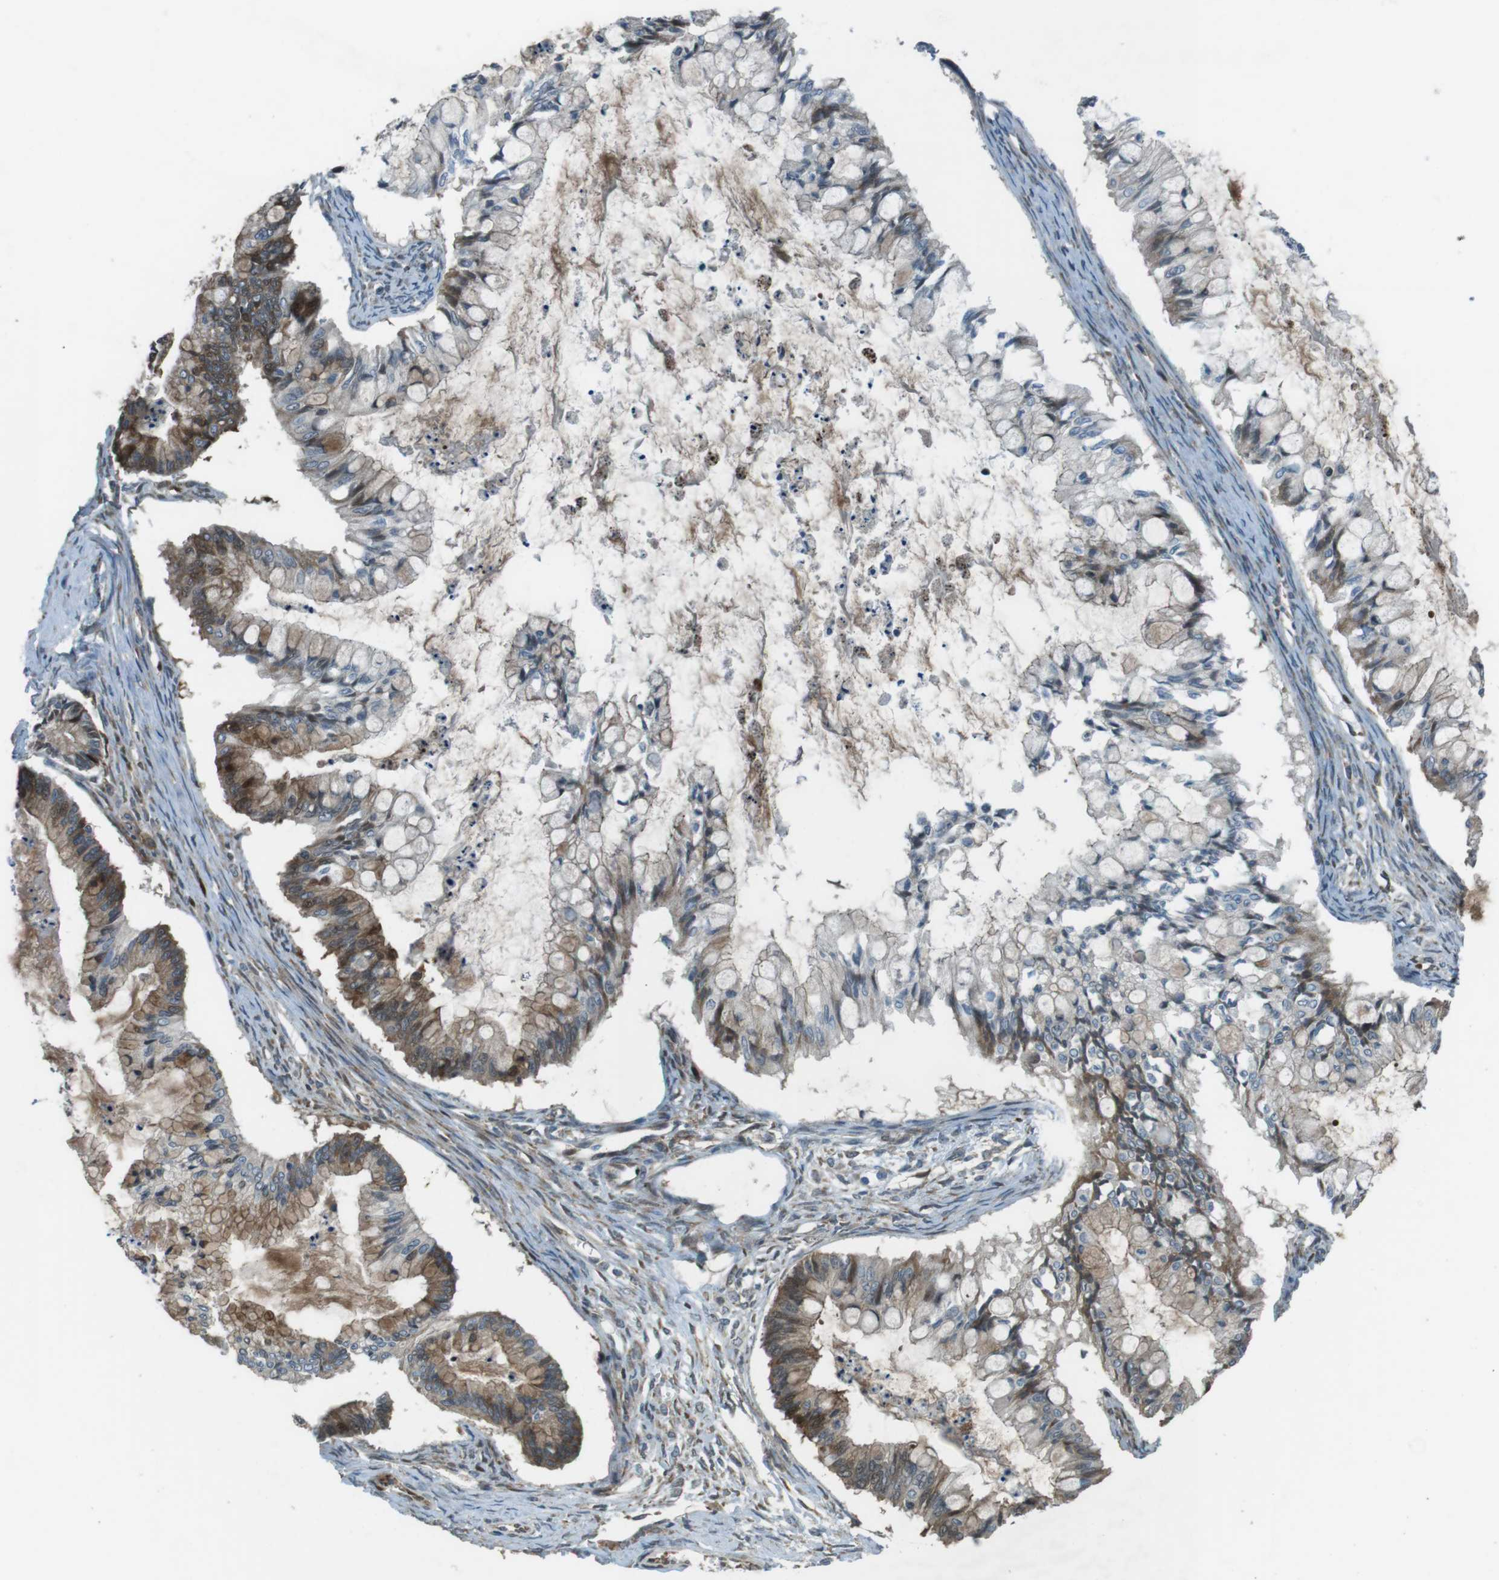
{"staining": {"intensity": "strong", "quantity": "25%-75%", "location": "cytoplasmic/membranous"}, "tissue": "ovarian cancer", "cell_type": "Tumor cells", "image_type": "cancer", "snomed": [{"axis": "morphology", "description": "Cystadenocarcinoma, mucinous, NOS"}, {"axis": "topography", "description": "Ovary"}], "caption": "Tumor cells display high levels of strong cytoplasmic/membranous staining in about 25%-75% of cells in ovarian cancer.", "gene": "ZNF330", "patient": {"sex": "female", "age": 57}}